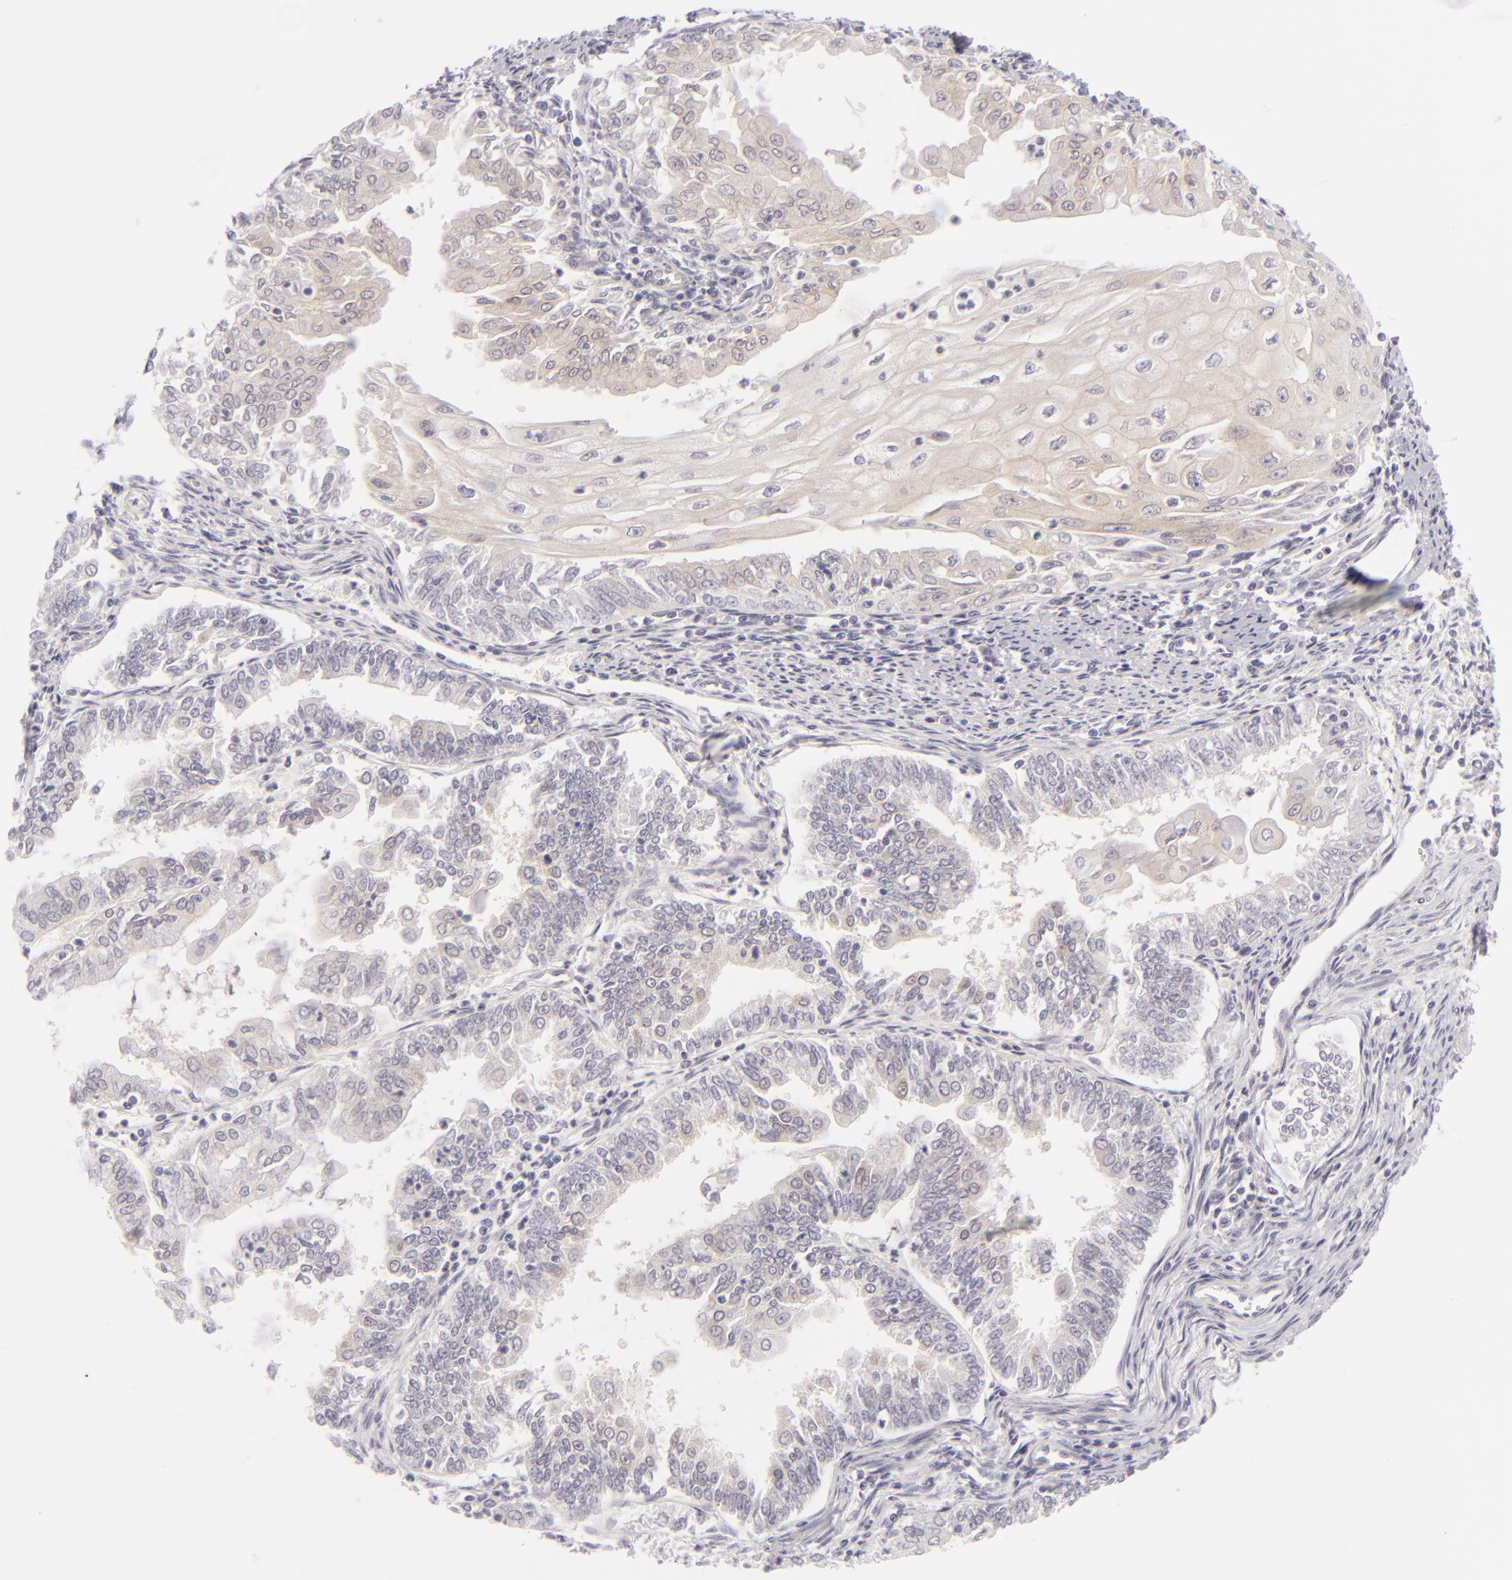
{"staining": {"intensity": "negative", "quantity": "none", "location": "none"}, "tissue": "endometrial cancer", "cell_type": "Tumor cells", "image_type": "cancer", "snomed": [{"axis": "morphology", "description": "Adenocarcinoma, NOS"}, {"axis": "topography", "description": "Endometrium"}], "caption": "Immunohistochemistry (IHC) of human endometrial adenocarcinoma exhibits no positivity in tumor cells.", "gene": "DLG4", "patient": {"sex": "female", "age": 75}}